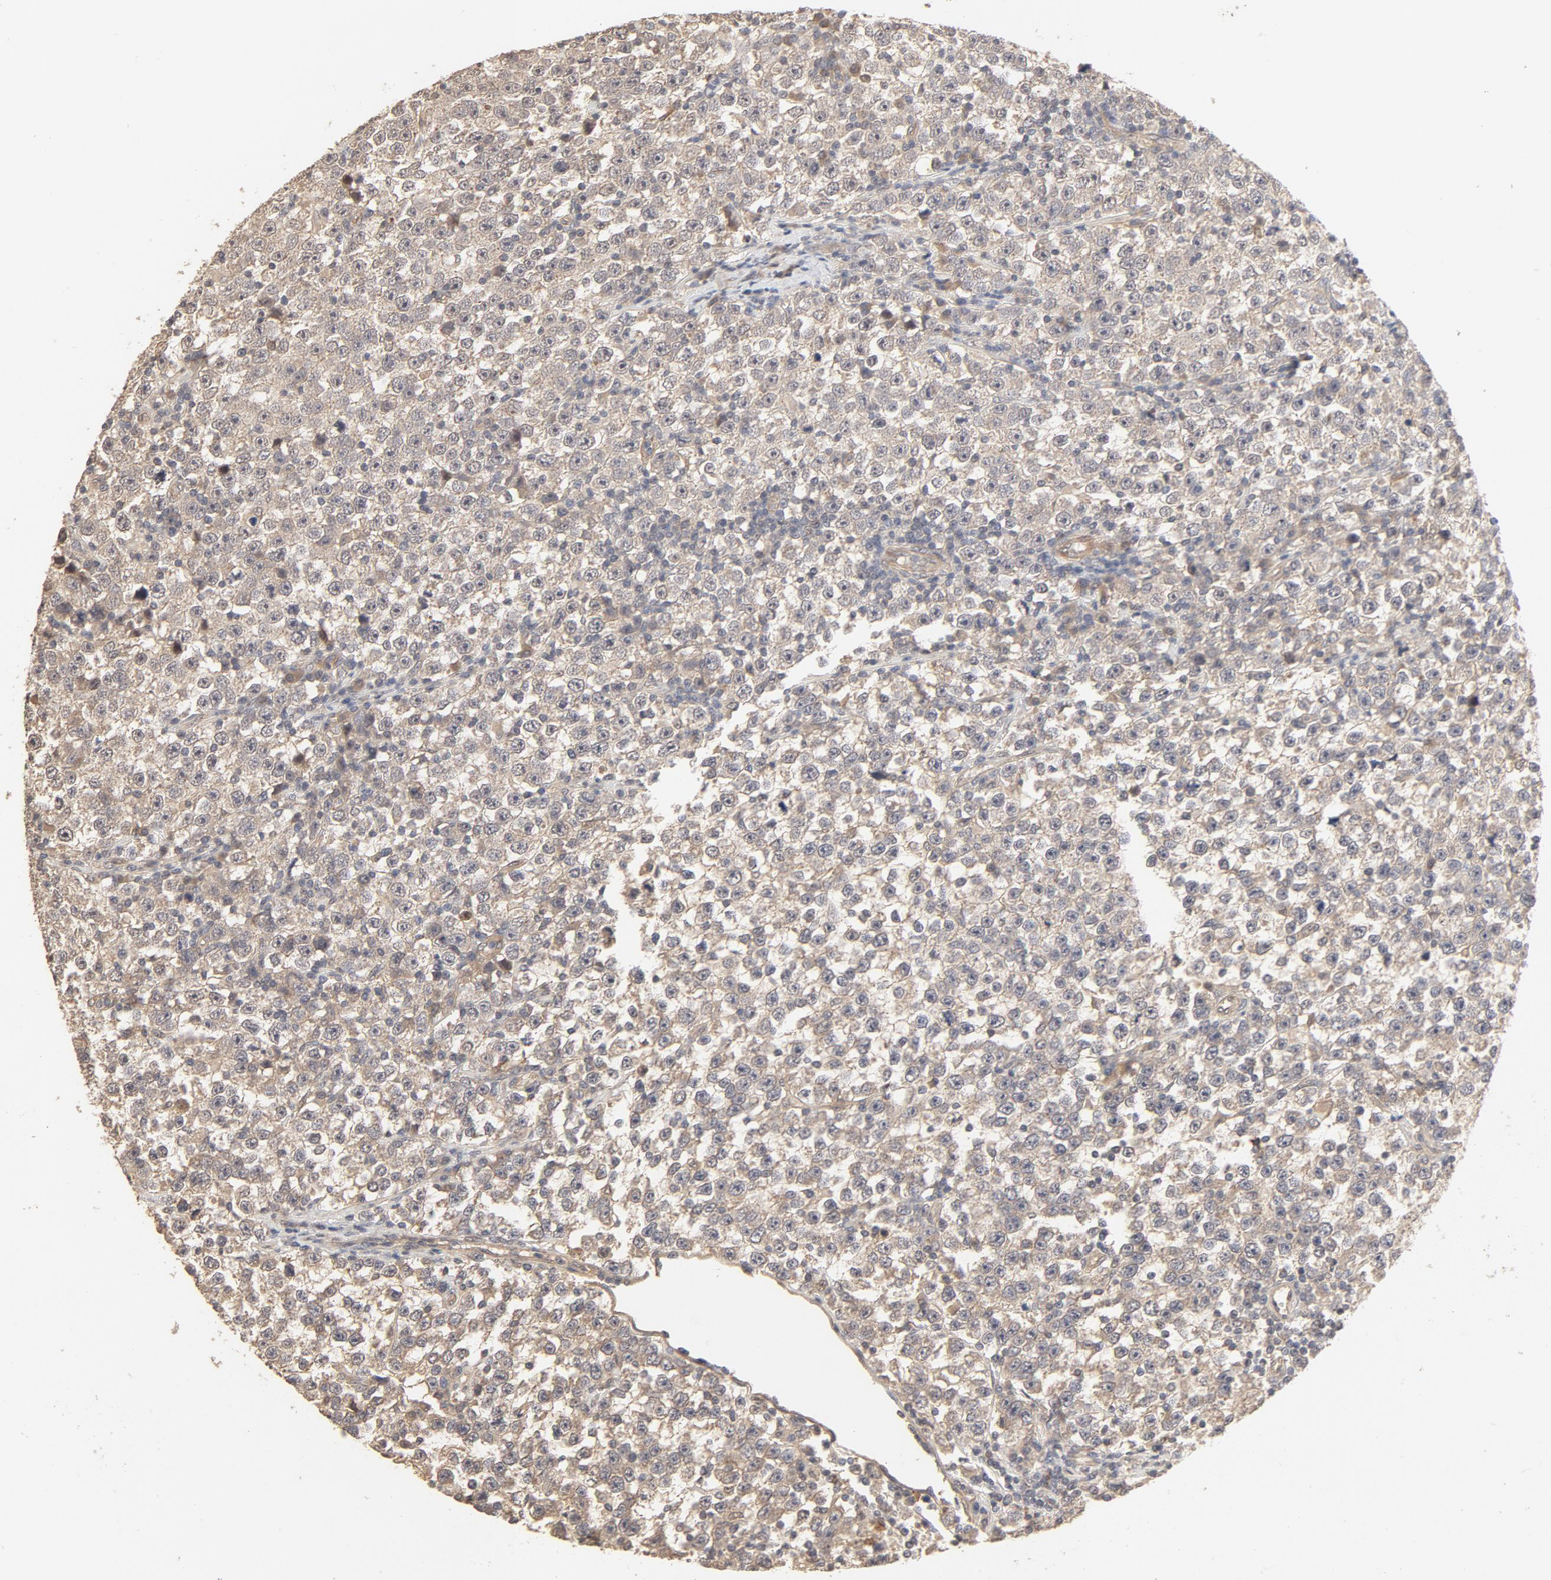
{"staining": {"intensity": "moderate", "quantity": ">75%", "location": "cytoplasmic/membranous"}, "tissue": "testis cancer", "cell_type": "Tumor cells", "image_type": "cancer", "snomed": [{"axis": "morphology", "description": "Seminoma, NOS"}, {"axis": "topography", "description": "Testis"}], "caption": "Testis seminoma was stained to show a protein in brown. There is medium levels of moderate cytoplasmic/membranous positivity in approximately >75% of tumor cells. (IHC, brightfield microscopy, high magnification).", "gene": "IL3RA", "patient": {"sex": "male", "age": 43}}